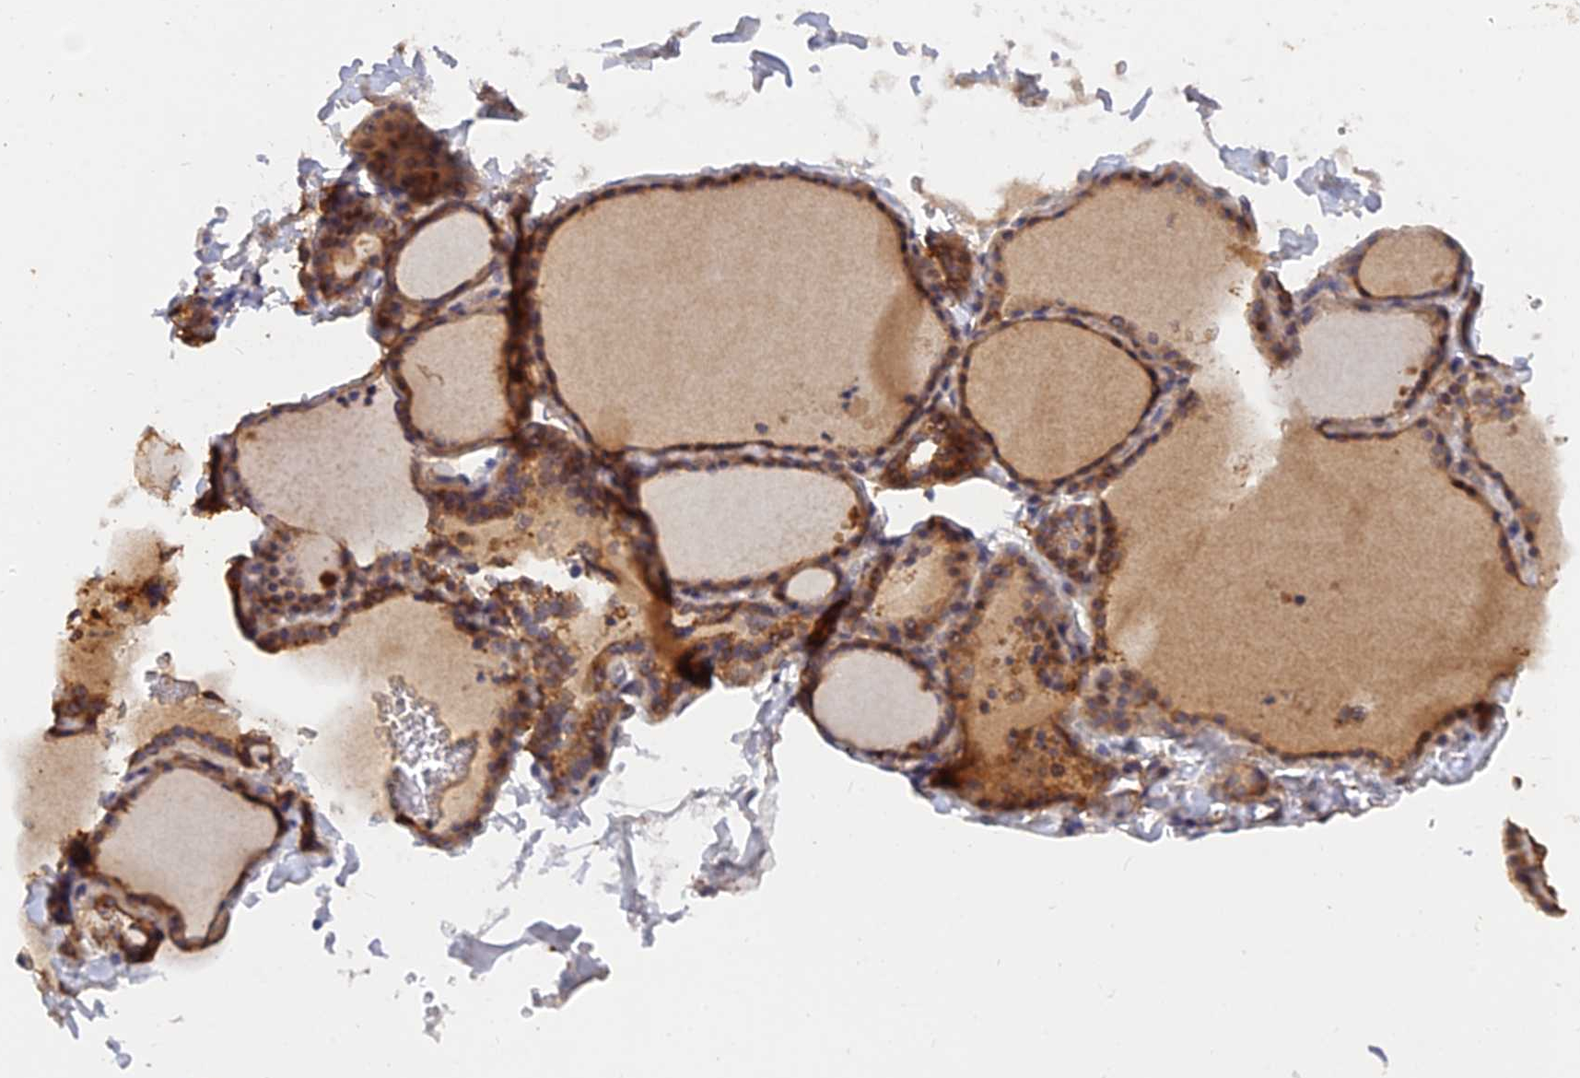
{"staining": {"intensity": "strong", "quantity": ">75%", "location": "cytoplasmic/membranous"}, "tissue": "thyroid gland", "cell_type": "Glandular cells", "image_type": "normal", "snomed": [{"axis": "morphology", "description": "Normal tissue, NOS"}, {"axis": "topography", "description": "Thyroid gland"}], "caption": "Unremarkable thyroid gland reveals strong cytoplasmic/membranous expression in approximately >75% of glandular cells, visualized by immunohistochemistry.", "gene": "SLC38A11", "patient": {"sex": "female", "age": 22}}